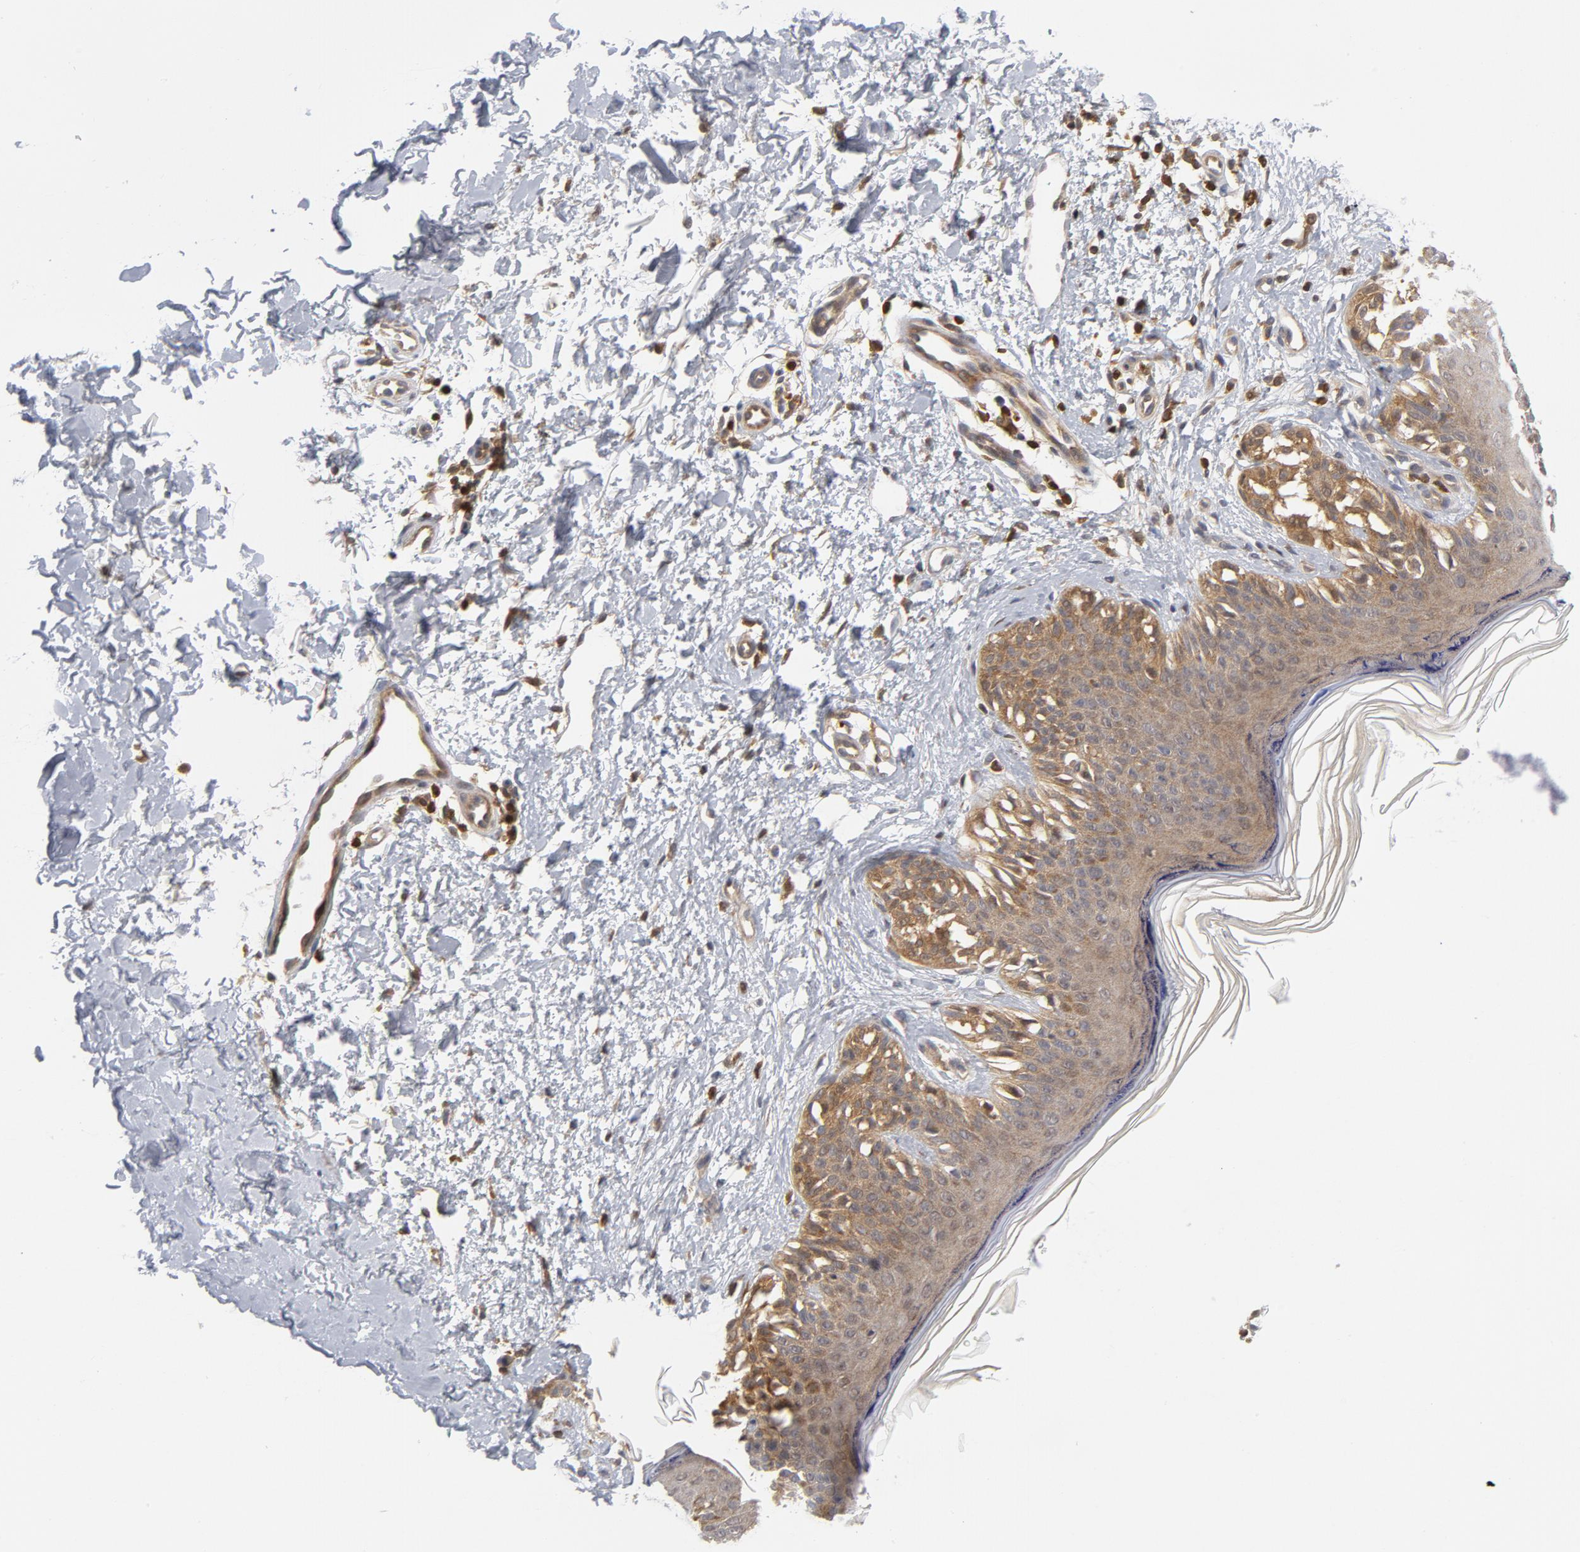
{"staining": {"intensity": "moderate", "quantity": ">75%", "location": "cytoplasmic/membranous"}, "tissue": "melanoma", "cell_type": "Tumor cells", "image_type": "cancer", "snomed": [{"axis": "morphology", "description": "Normal tissue, NOS"}, {"axis": "morphology", "description": "Malignant melanoma, NOS"}, {"axis": "topography", "description": "Skin"}], "caption": "Immunohistochemistry (IHC) (DAB) staining of malignant melanoma displays moderate cytoplasmic/membranous protein staining in about >75% of tumor cells.", "gene": "TRADD", "patient": {"sex": "male", "age": 83}}